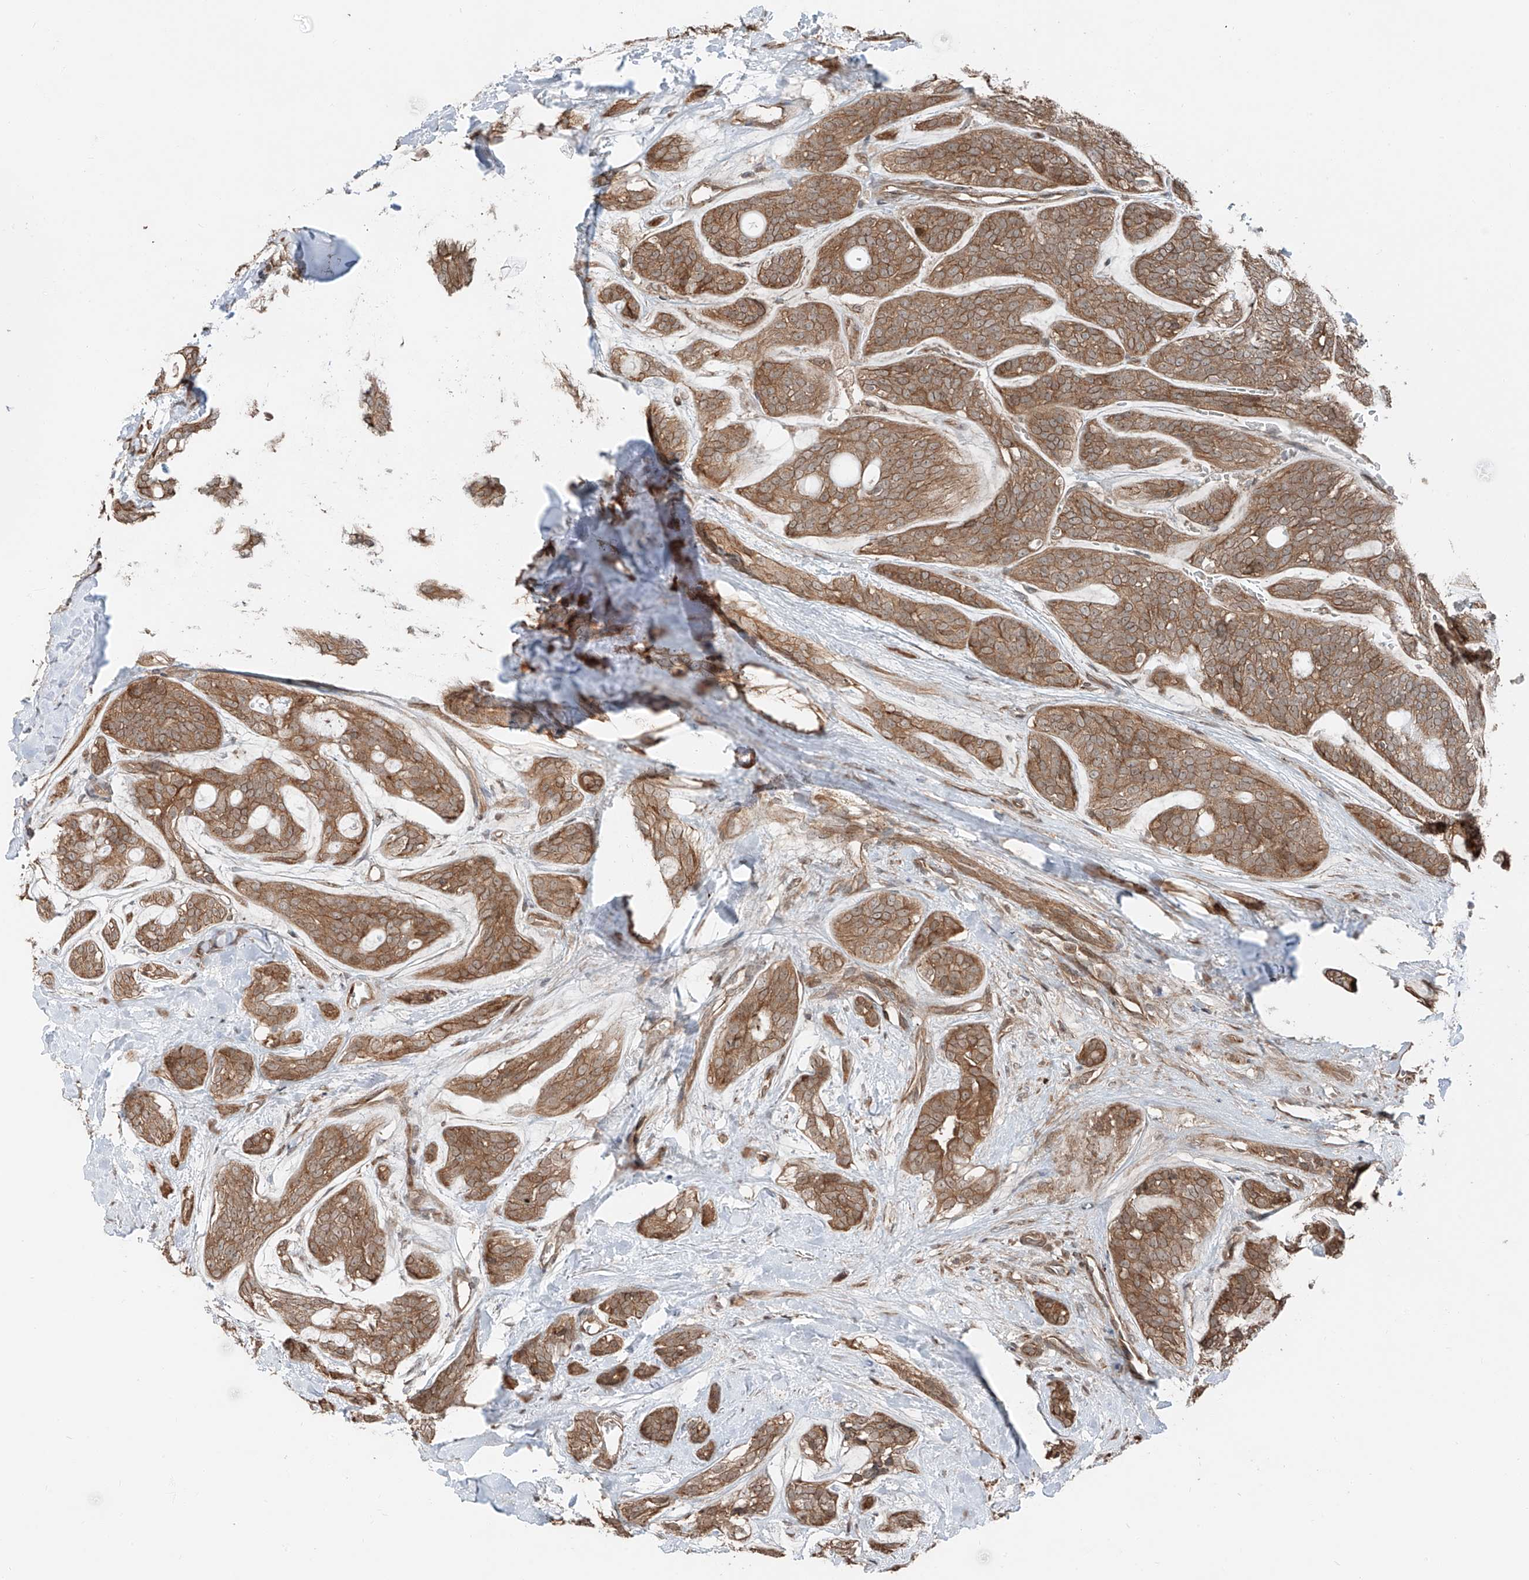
{"staining": {"intensity": "moderate", "quantity": ">75%", "location": "cytoplasmic/membranous"}, "tissue": "head and neck cancer", "cell_type": "Tumor cells", "image_type": "cancer", "snomed": [{"axis": "morphology", "description": "Adenocarcinoma, NOS"}, {"axis": "topography", "description": "Head-Neck"}], "caption": "IHC histopathology image of neoplastic tissue: human head and neck adenocarcinoma stained using immunohistochemistry exhibits medium levels of moderate protein expression localized specifically in the cytoplasmic/membranous of tumor cells, appearing as a cytoplasmic/membranous brown color.", "gene": "CEP162", "patient": {"sex": "male", "age": 66}}